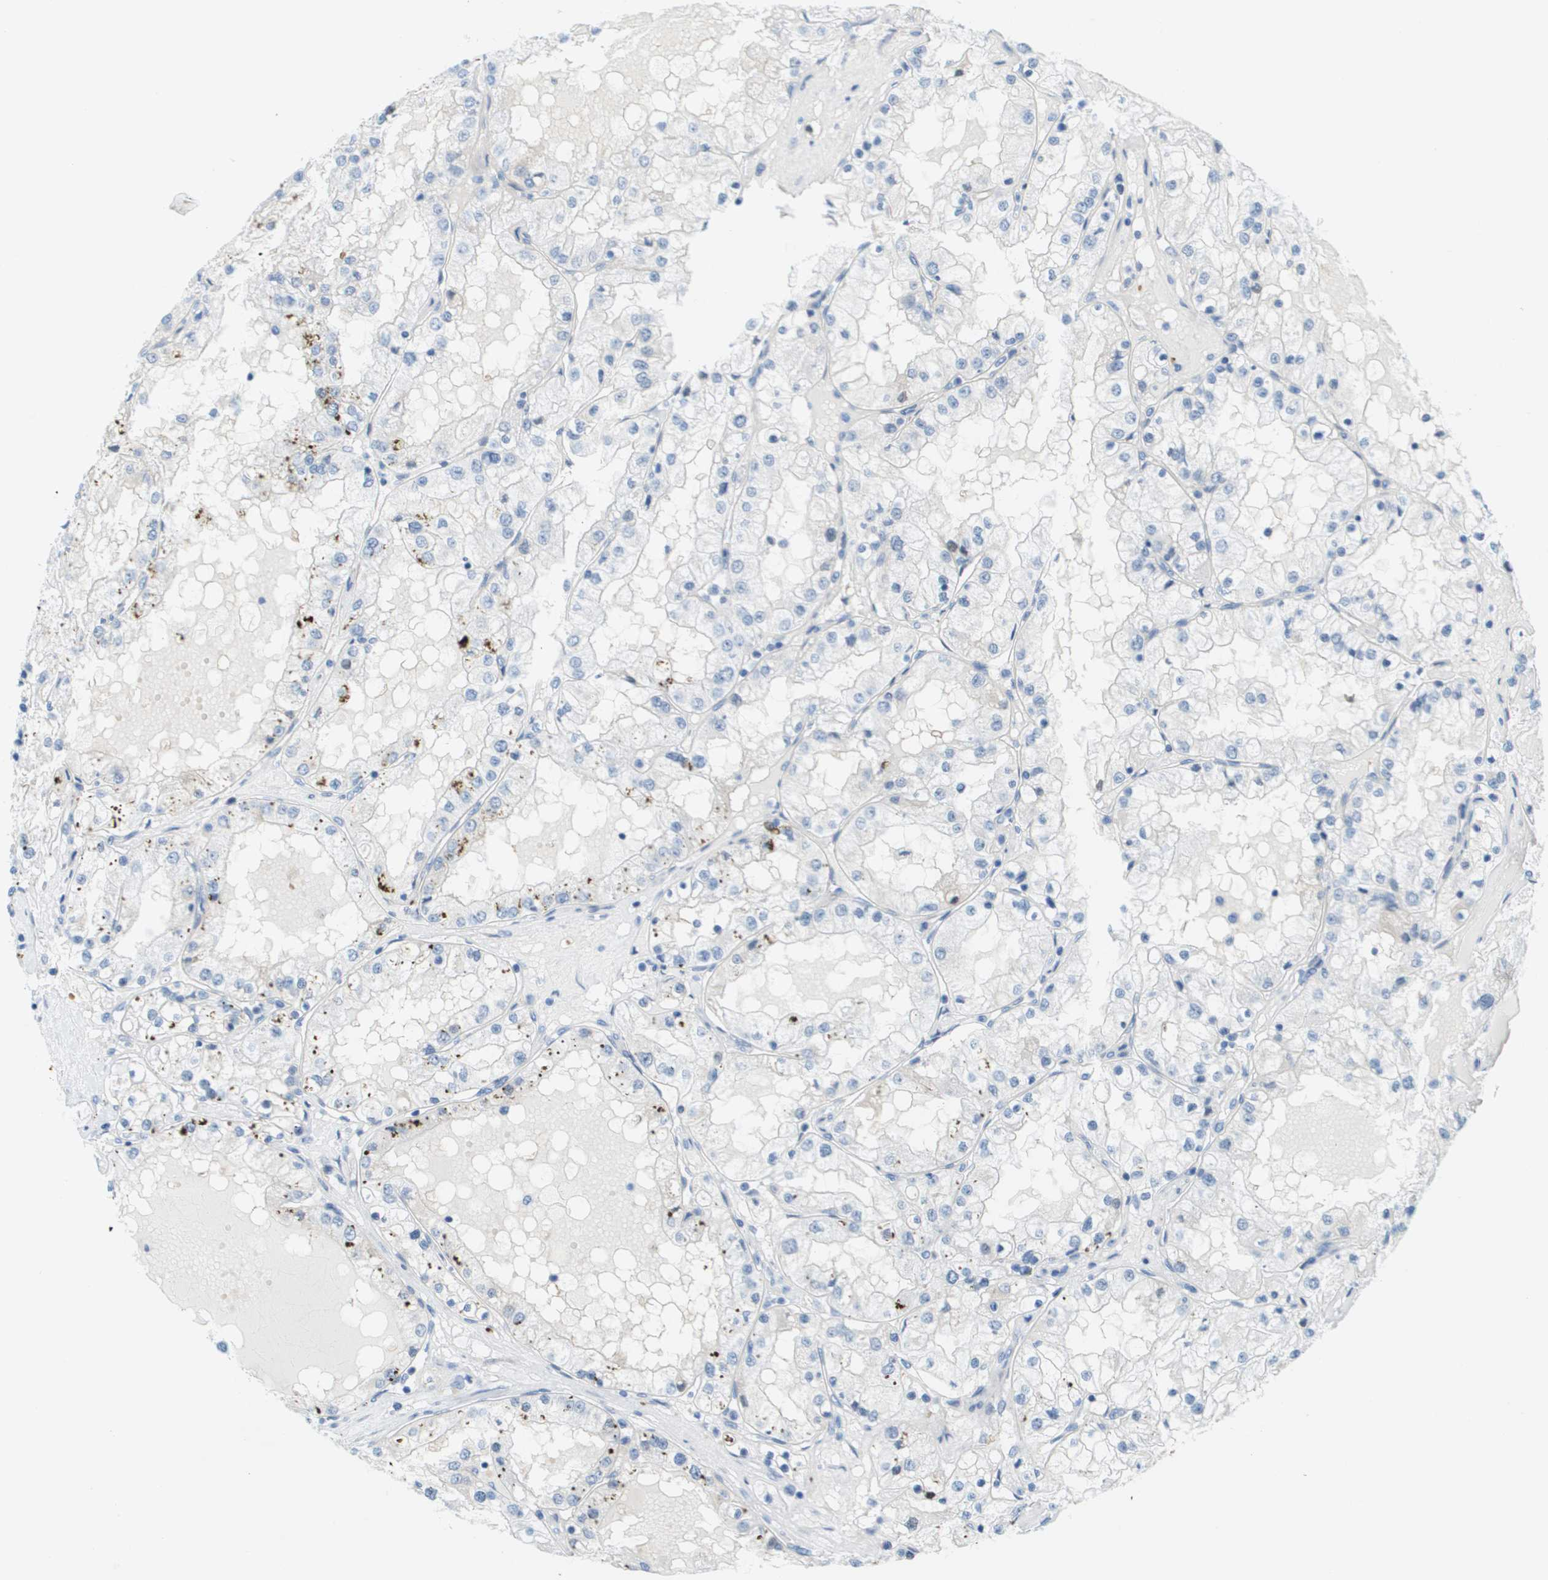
{"staining": {"intensity": "negative", "quantity": "none", "location": "none"}, "tissue": "renal cancer", "cell_type": "Tumor cells", "image_type": "cancer", "snomed": [{"axis": "morphology", "description": "Adenocarcinoma, NOS"}, {"axis": "topography", "description": "Kidney"}], "caption": "The photomicrograph reveals no significant staining in tumor cells of adenocarcinoma (renal). Nuclei are stained in blue.", "gene": "CUL9", "patient": {"sex": "male", "age": 68}}